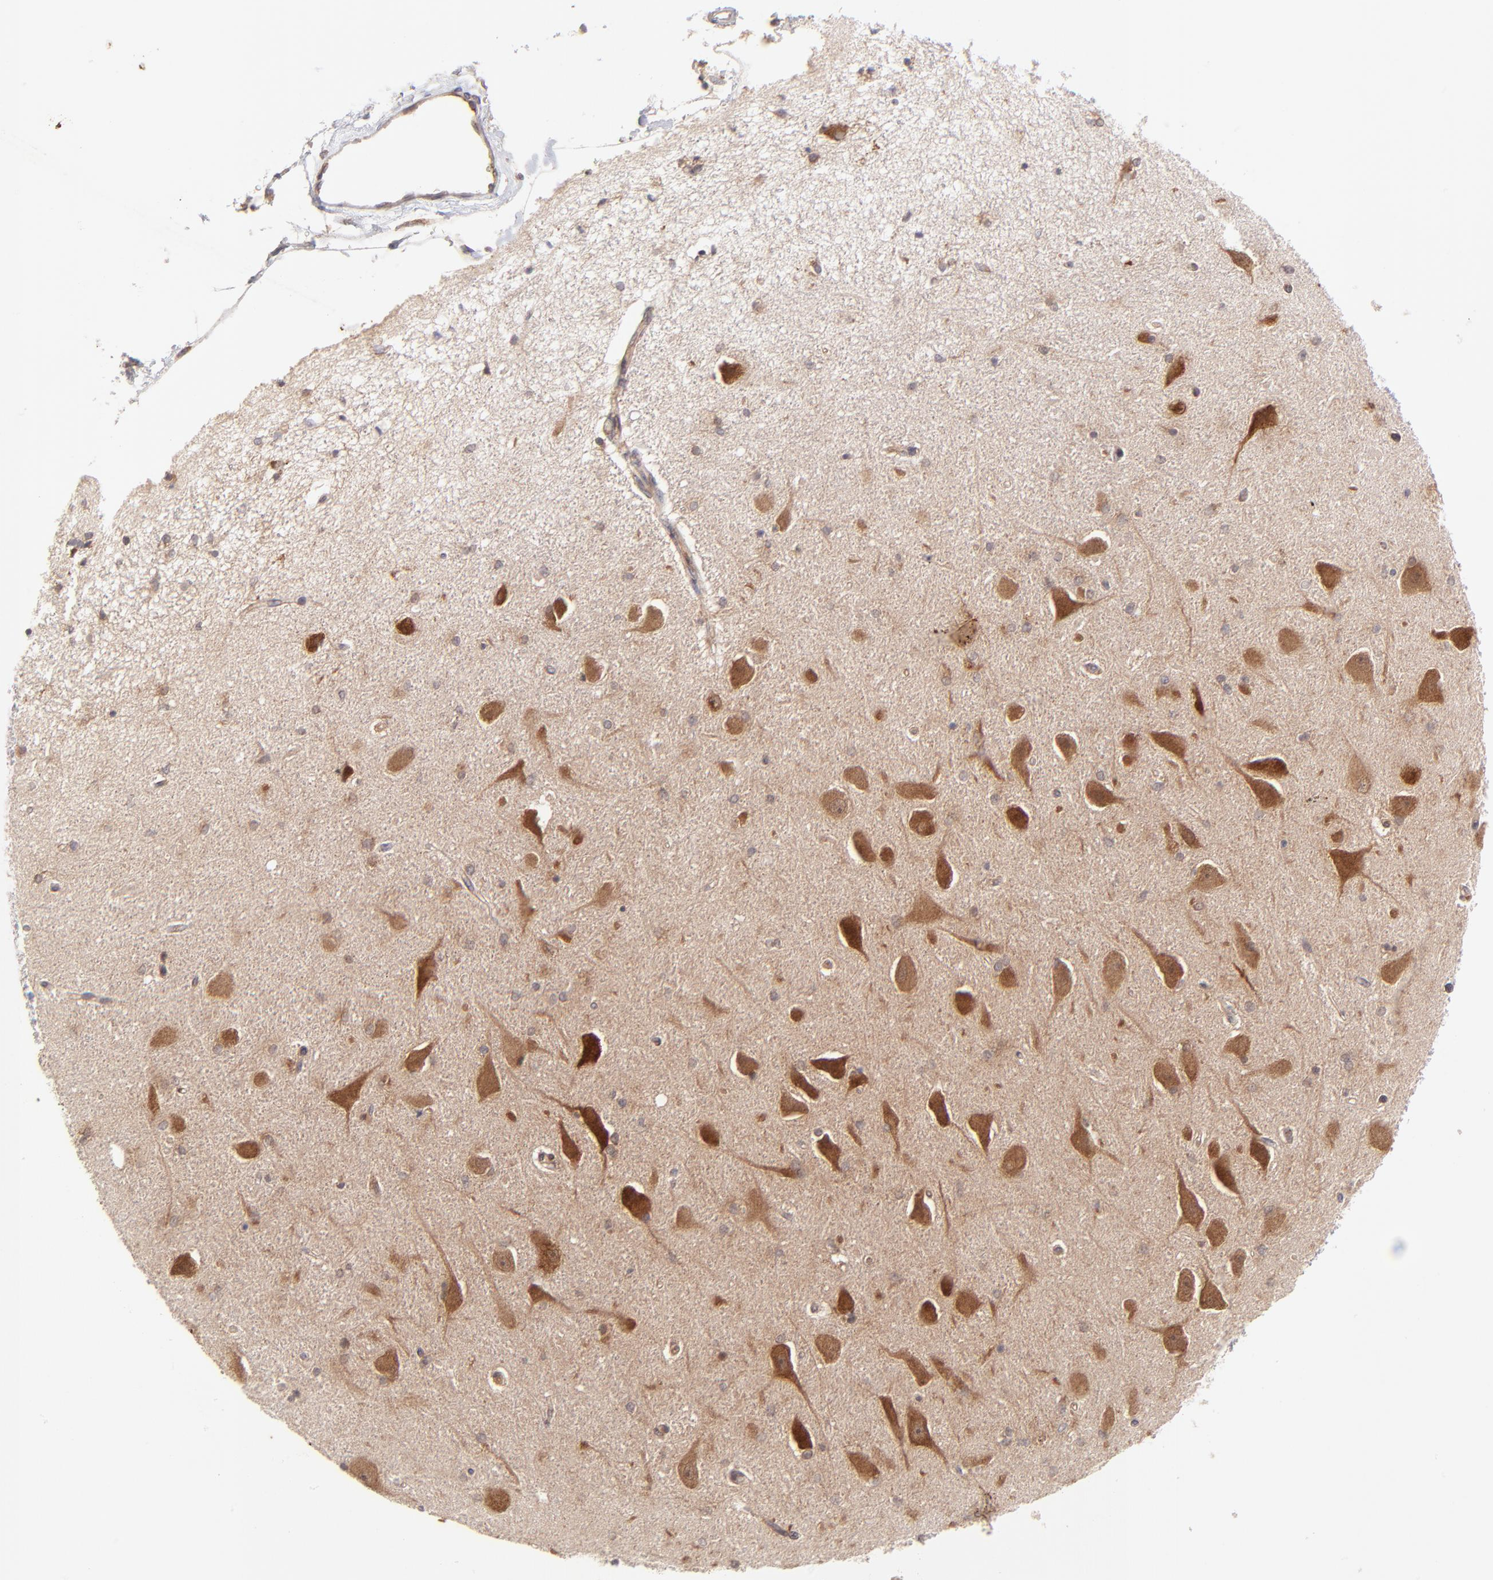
{"staining": {"intensity": "moderate", "quantity": "25%-75%", "location": "cytoplasmic/membranous"}, "tissue": "hippocampus", "cell_type": "Glial cells", "image_type": "normal", "snomed": [{"axis": "morphology", "description": "Normal tissue, NOS"}, {"axis": "topography", "description": "Hippocampus"}], "caption": "About 25%-75% of glial cells in normal hippocampus exhibit moderate cytoplasmic/membranous protein expression as visualized by brown immunohistochemical staining.", "gene": "TNRC6B", "patient": {"sex": "female", "age": 54}}